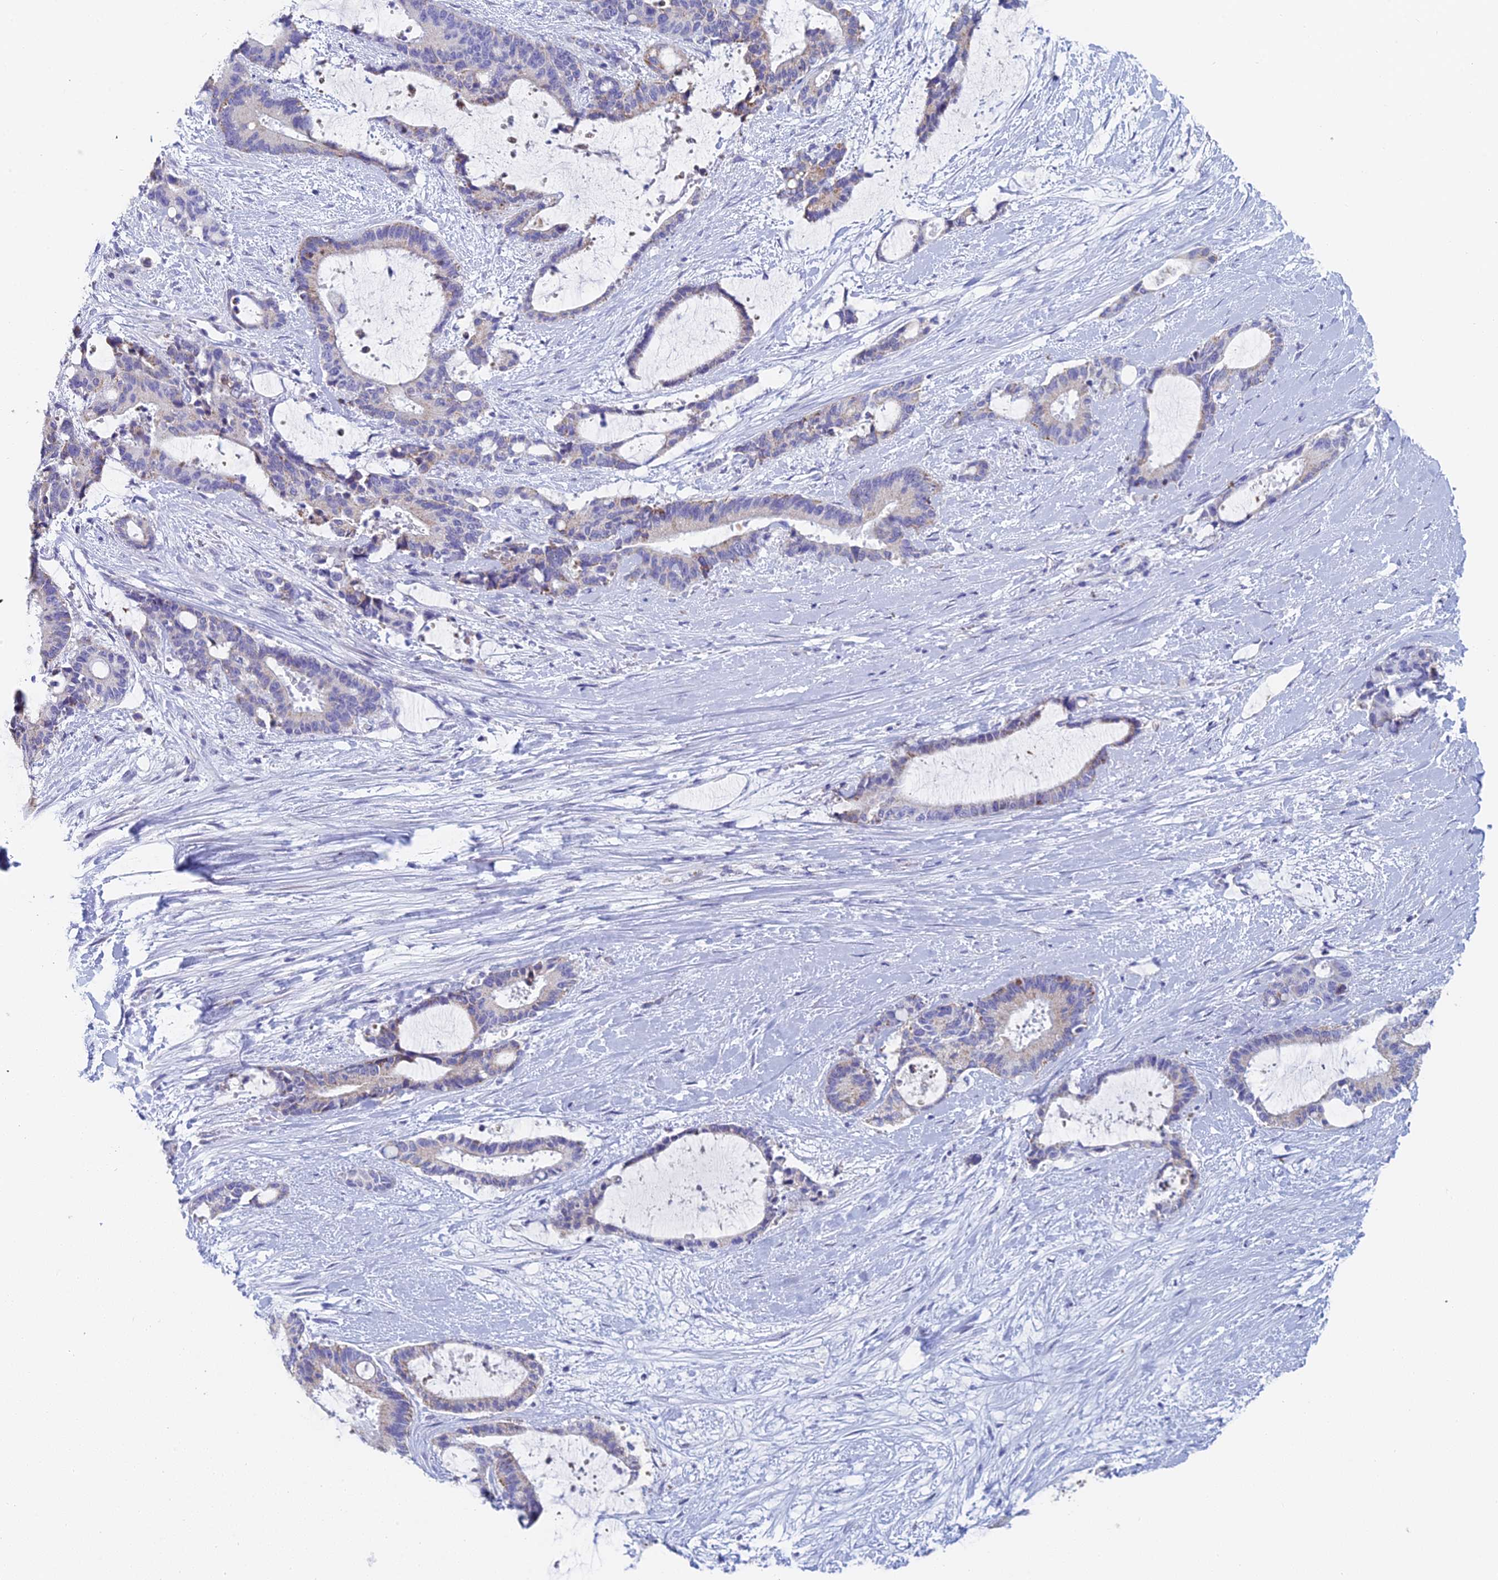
{"staining": {"intensity": "moderate", "quantity": "<25%", "location": "cytoplasmic/membranous"}, "tissue": "liver cancer", "cell_type": "Tumor cells", "image_type": "cancer", "snomed": [{"axis": "morphology", "description": "Normal tissue, NOS"}, {"axis": "morphology", "description": "Cholangiocarcinoma"}, {"axis": "topography", "description": "Liver"}, {"axis": "topography", "description": "Peripheral nerve tissue"}], "caption": "DAB (3,3'-diaminobenzidine) immunohistochemical staining of human liver cancer (cholangiocarcinoma) displays moderate cytoplasmic/membranous protein positivity in about <25% of tumor cells.", "gene": "ACSM1", "patient": {"sex": "female", "age": 73}}